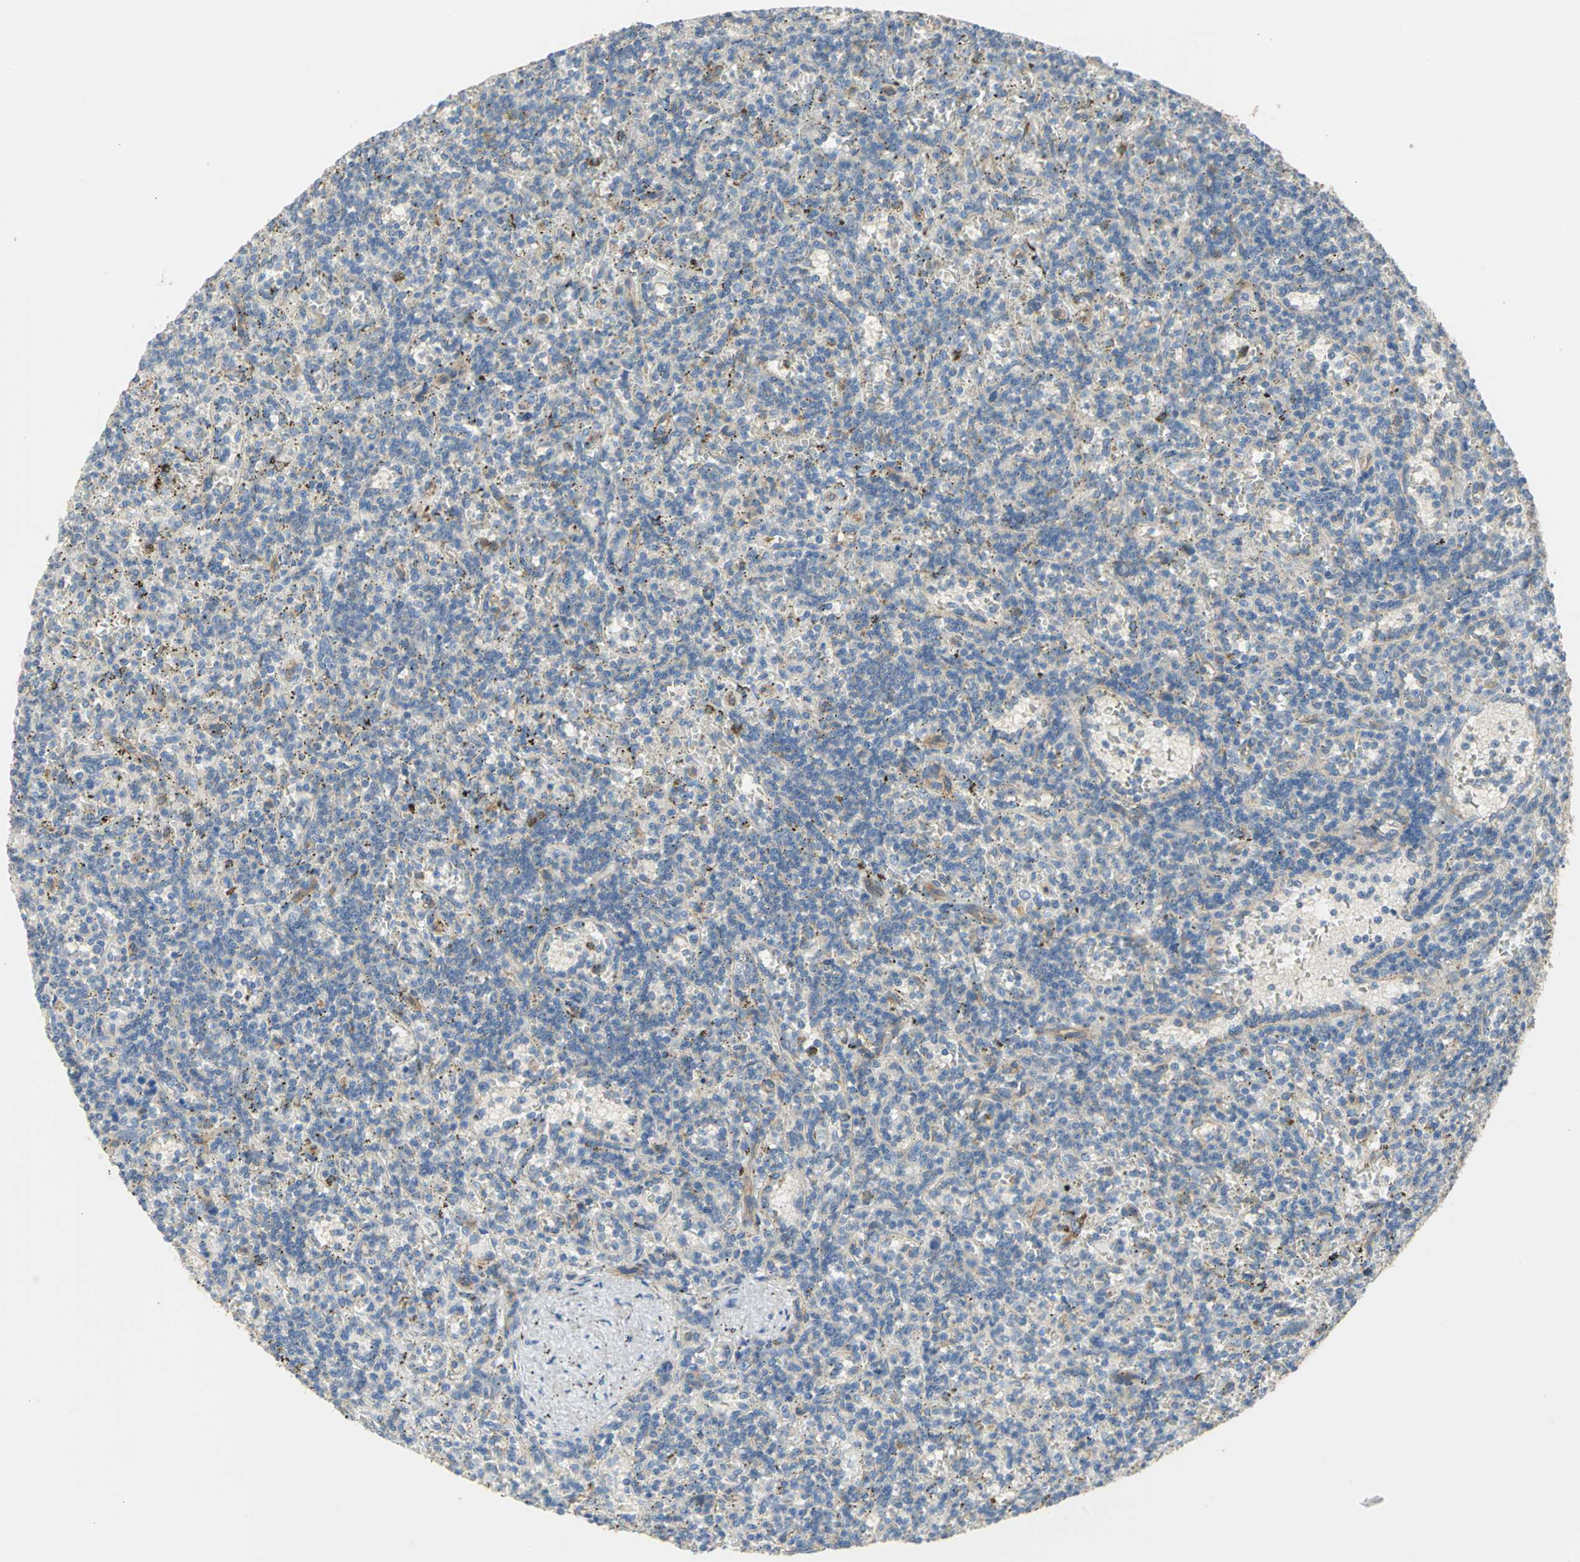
{"staining": {"intensity": "moderate", "quantity": "<25%", "location": "cytoplasmic/membranous"}, "tissue": "lymphoma", "cell_type": "Tumor cells", "image_type": "cancer", "snomed": [{"axis": "morphology", "description": "Malignant lymphoma, non-Hodgkin's type, Low grade"}, {"axis": "topography", "description": "Spleen"}], "caption": "A high-resolution image shows immunohistochemistry (IHC) staining of low-grade malignant lymphoma, non-Hodgkin's type, which demonstrates moderate cytoplasmic/membranous staining in approximately <25% of tumor cells. (DAB = brown stain, brightfield microscopy at high magnification).", "gene": "HTR1F", "patient": {"sex": "male", "age": 73}}